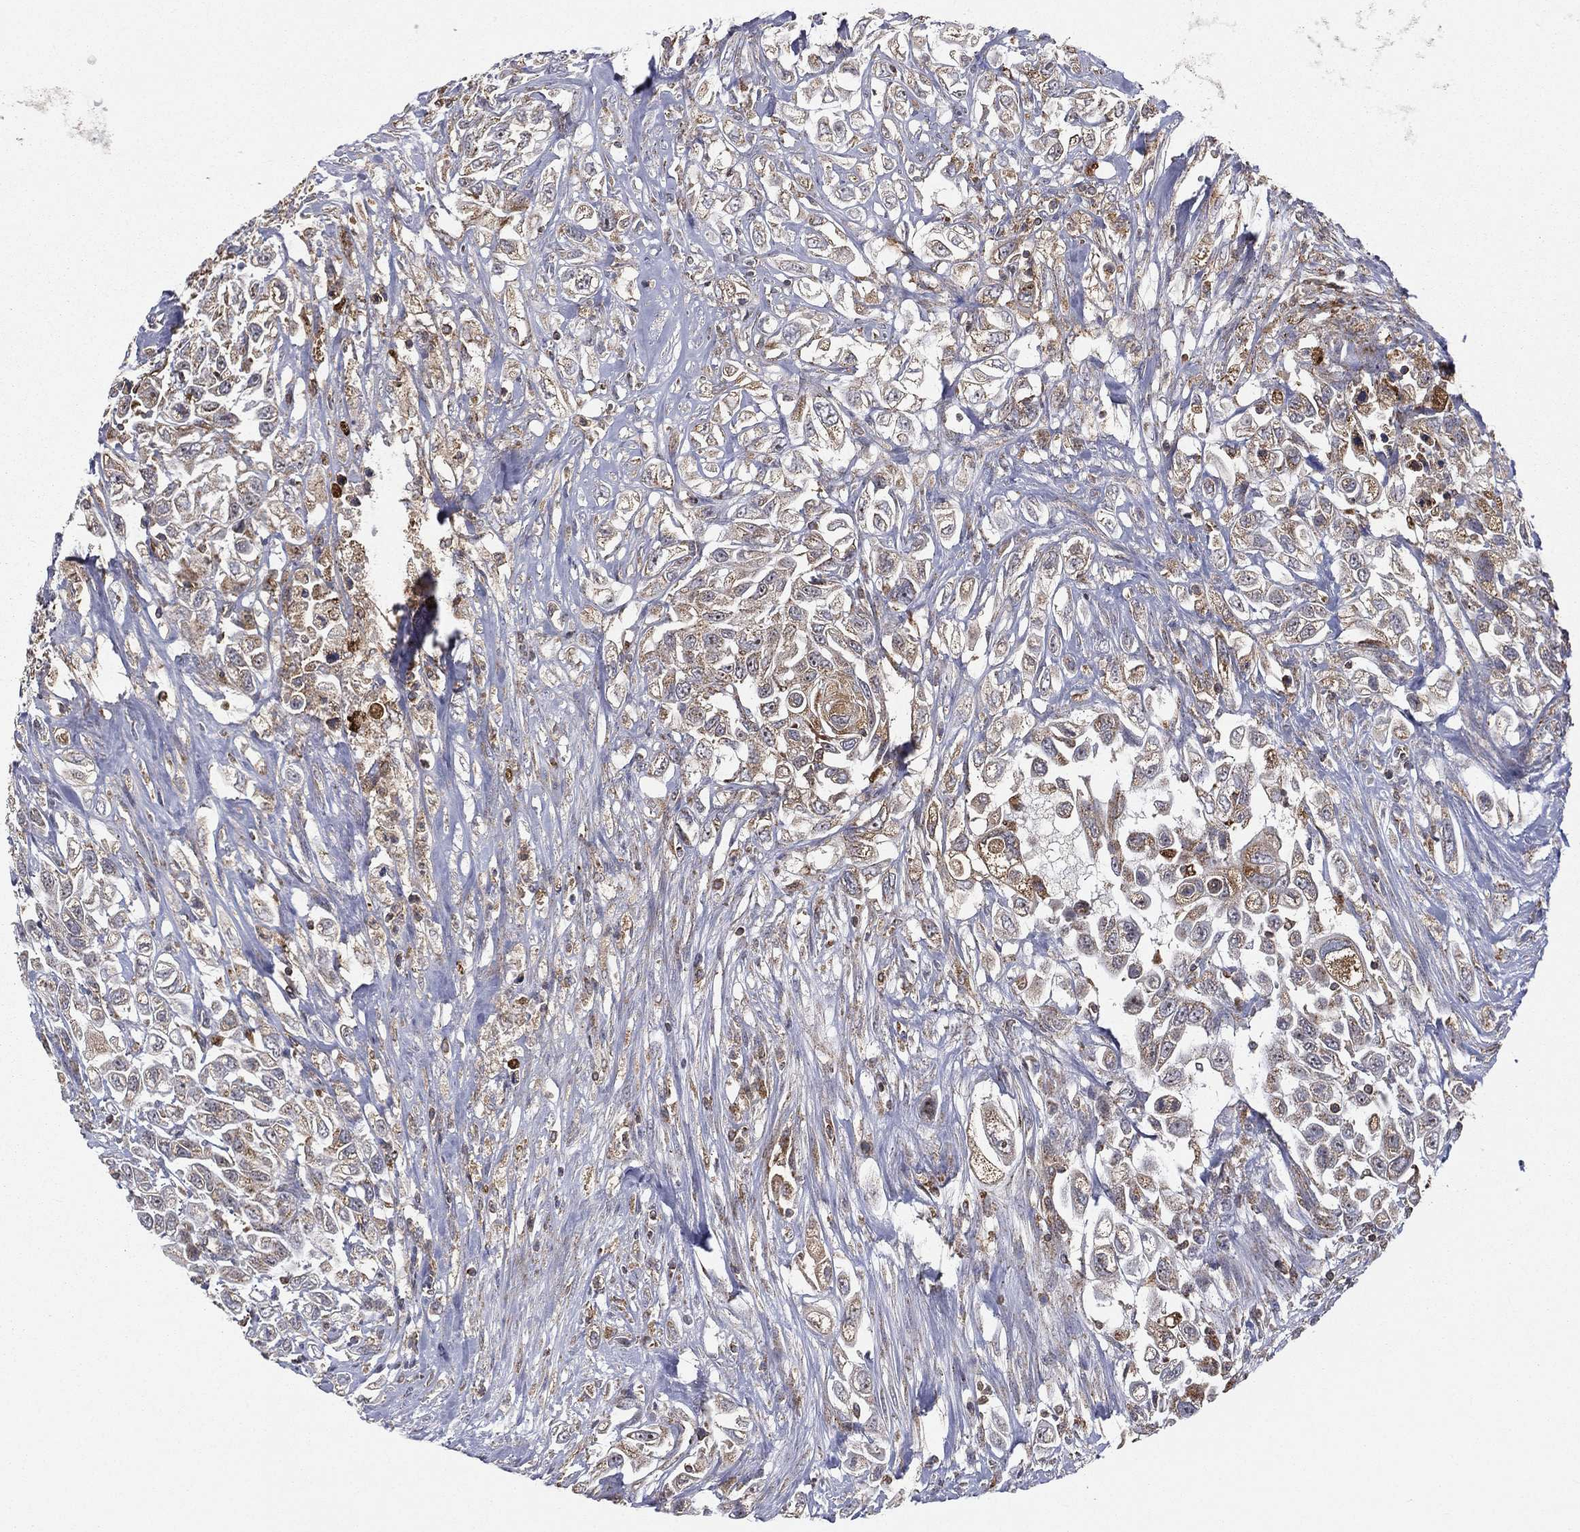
{"staining": {"intensity": "moderate", "quantity": "25%-75%", "location": "cytoplasmic/membranous"}, "tissue": "urothelial cancer", "cell_type": "Tumor cells", "image_type": "cancer", "snomed": [{"axis": "morphology", "description": "Urothelial carcinoma, High grade"}, {"axis": "topography", "description": "Urinary bladder"}], "caption": "There is medium levels of moderate cytoplasmic/membranous staining in tumor cells of high-grade urothelial carcinoma, as demonstrated by immunohistochemical staining (brown color).", "gene": "RIN3", "patient": {"sex": "female", "age": 56}}